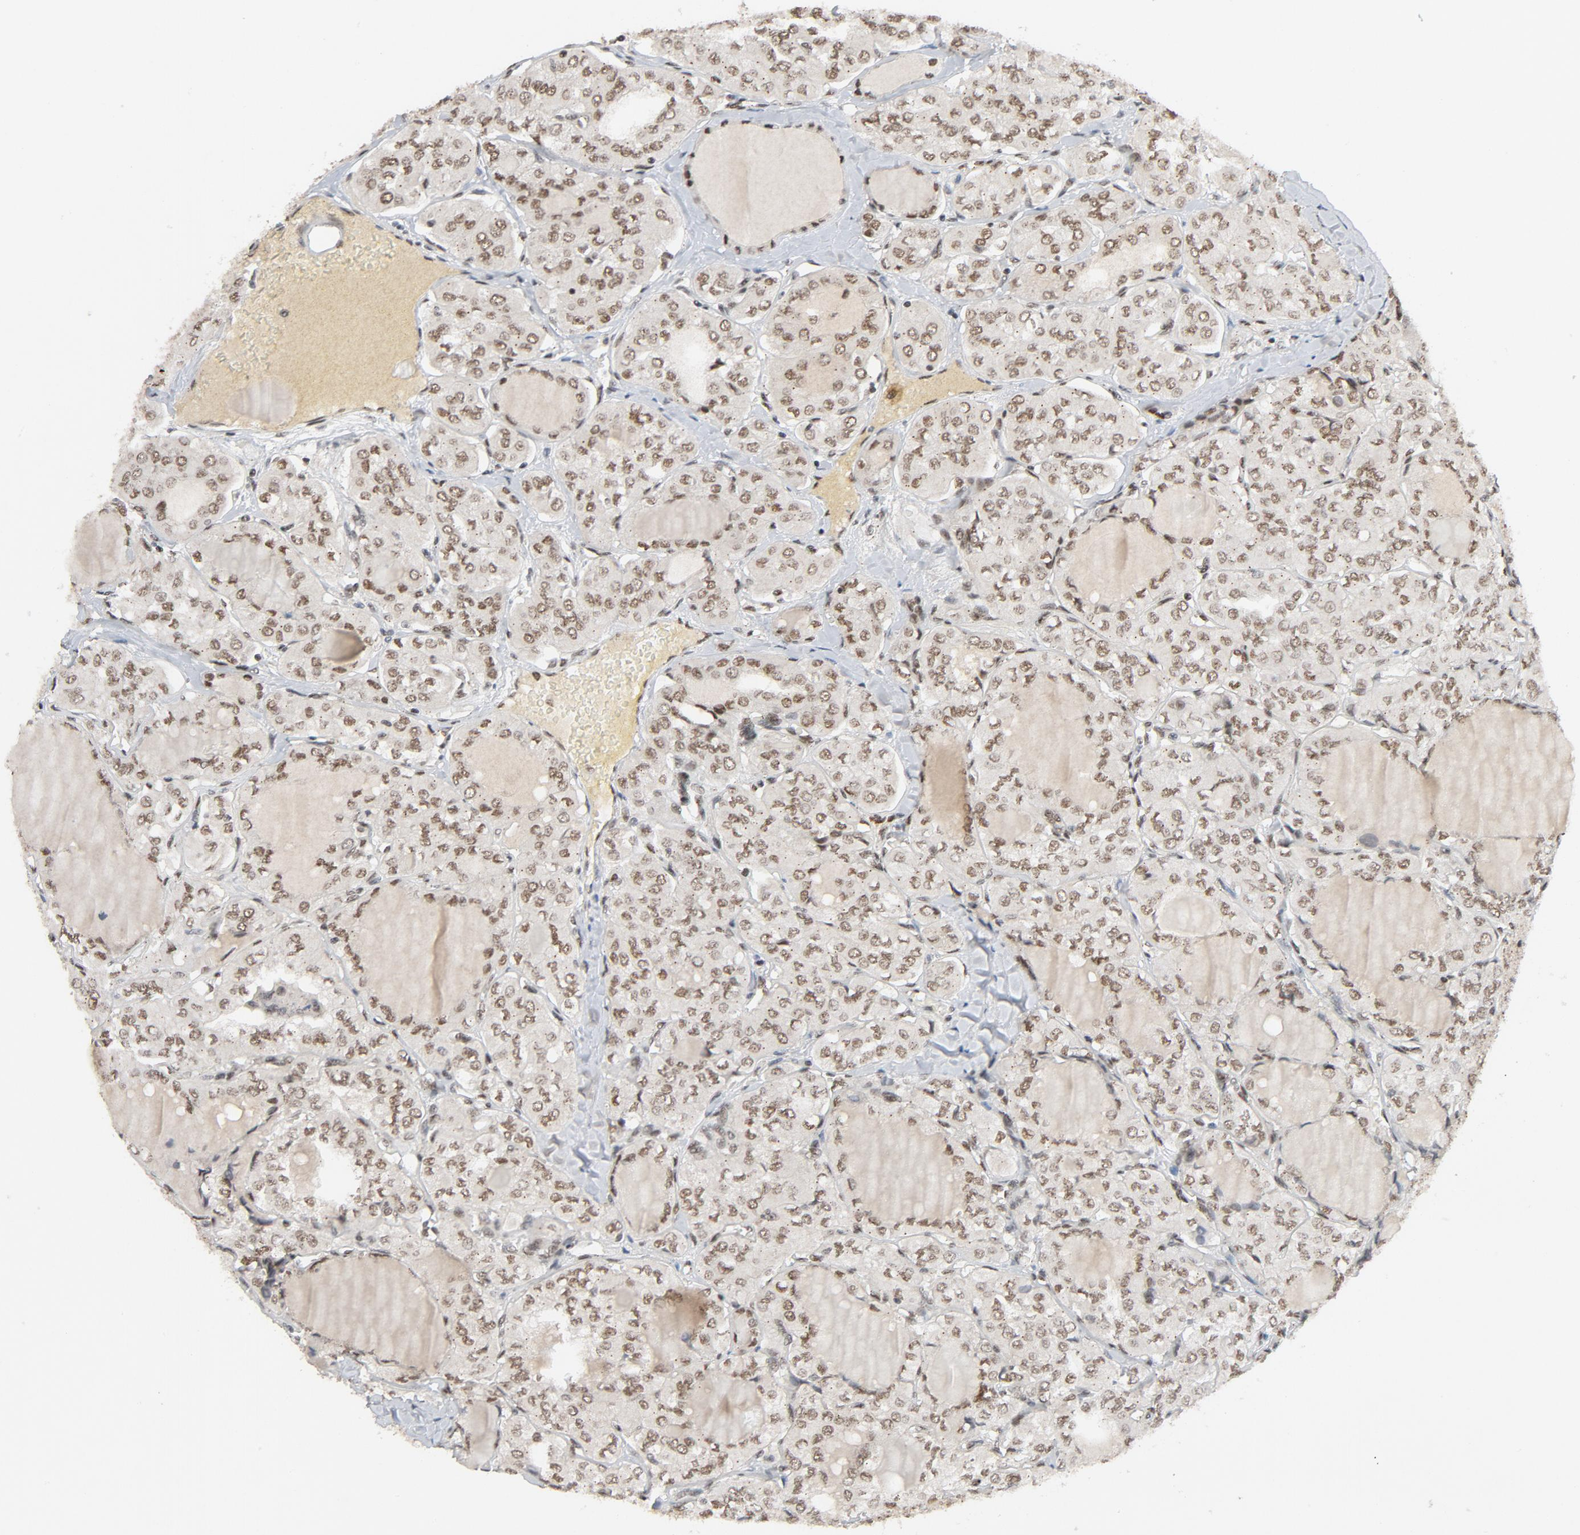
{"staining": {"intensity": "moderate", "quantity": ">75%", "location": "nuclear"}, "tissue": "thyroid cancer", "cell_type": "Tumor cells", "image_type": "cancer", "snomed": [{"axis": "morphology", "description": "Papillary adenocarcinoma, NOS"}, {"axis": "topography", "description": "Thyroid gland"}], "caption": "Thyroid cancer stained with a protein marker reveals moderate staining in tumor cells.", "gene": "SMARCD1", "patient": {"sex": "male", "age": 20}}